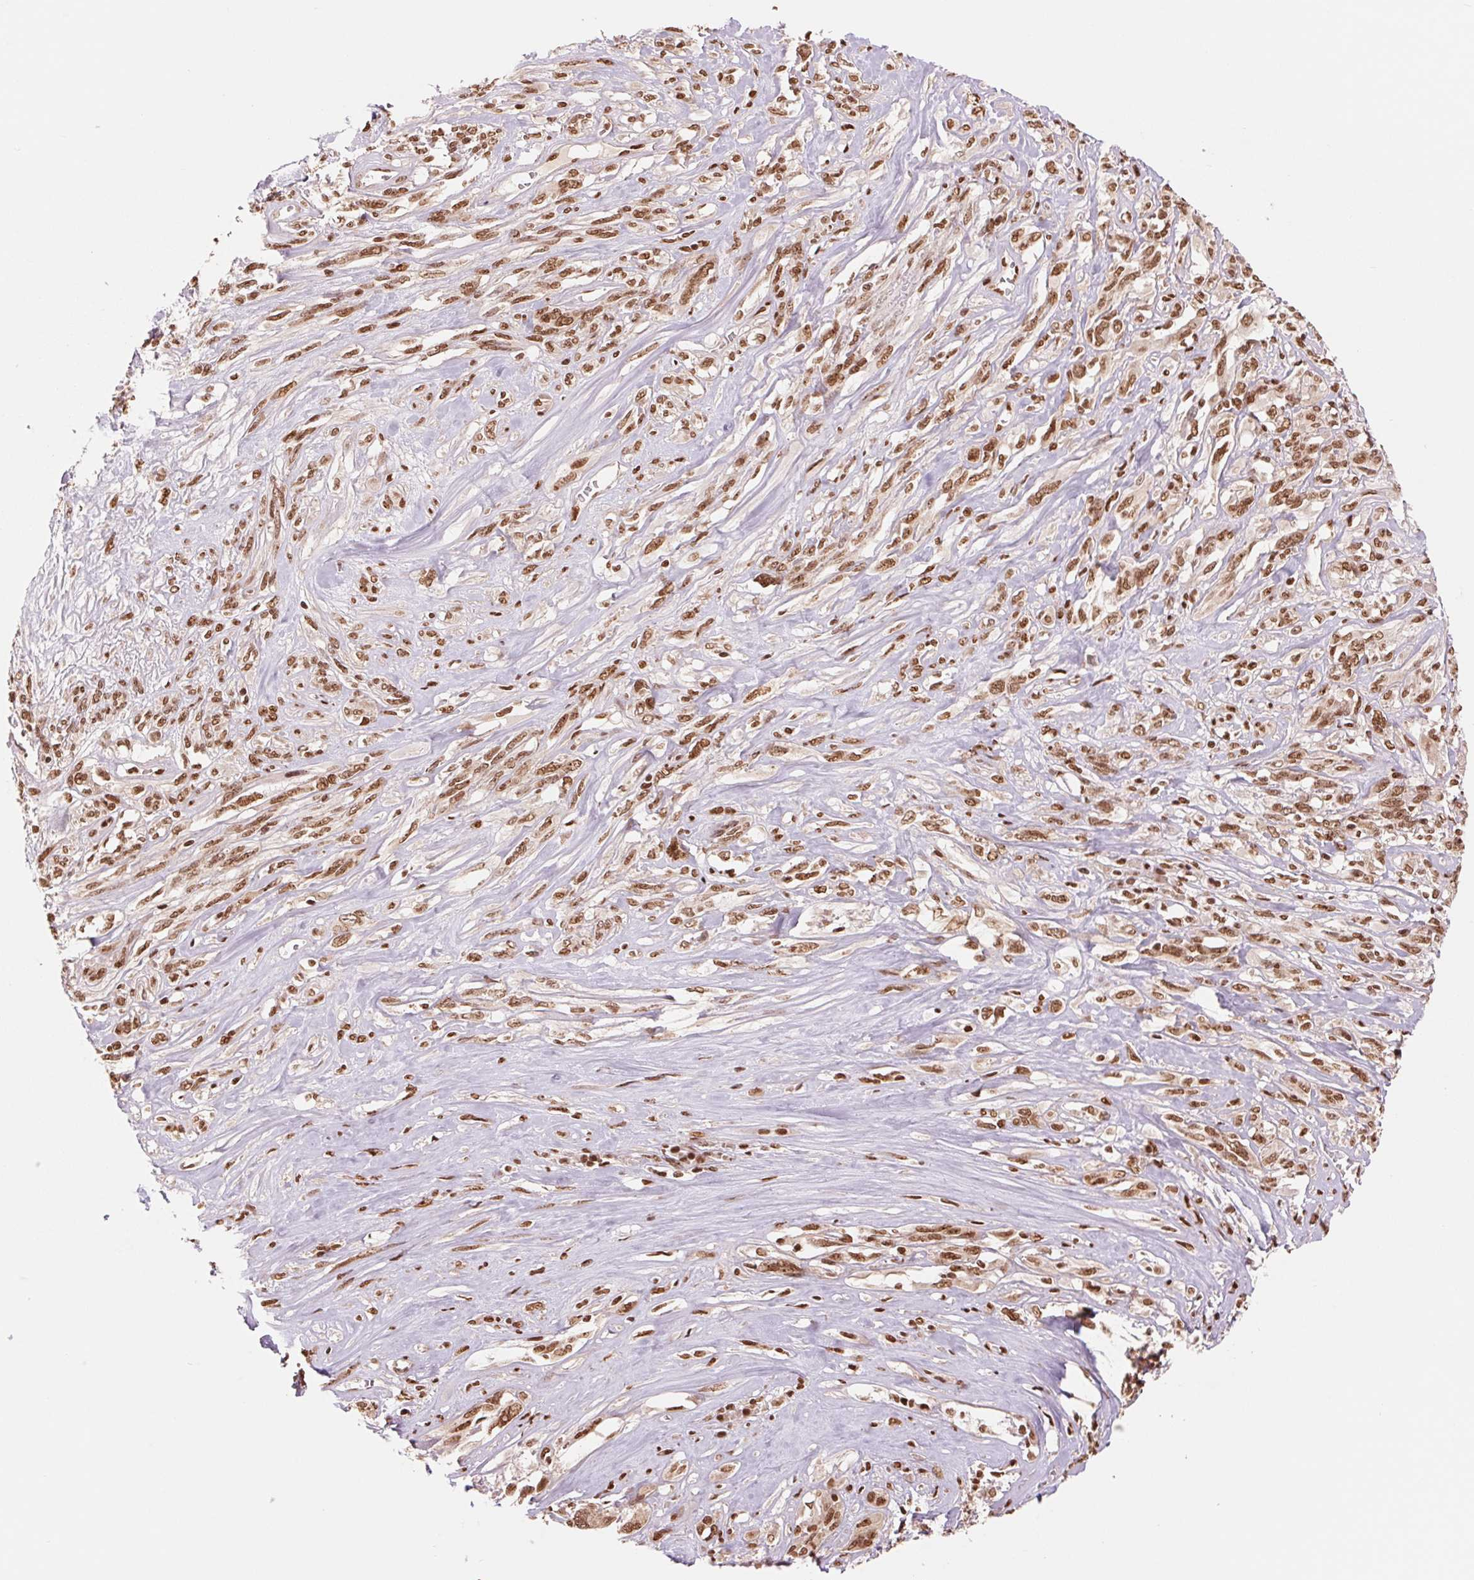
{"staining": {"intensity": "moderate", "quantity": ">75%", "location": "nuclear"}, "tissue": "melanoma", "cell_type": "Tumor cells", "image_type": "cancer", "snomed": [{"axis": "morphology", "description": "Malignant melanoma, NOS"}, {"axis": "topography", "description": "Skin"}], "caption": "A medium amount of moderate nuclear expression is present in about >75% of tumor cells in melanoma tissue.", "gene": "TTLL9", "patient": {"sex": "female", "age": 91}}